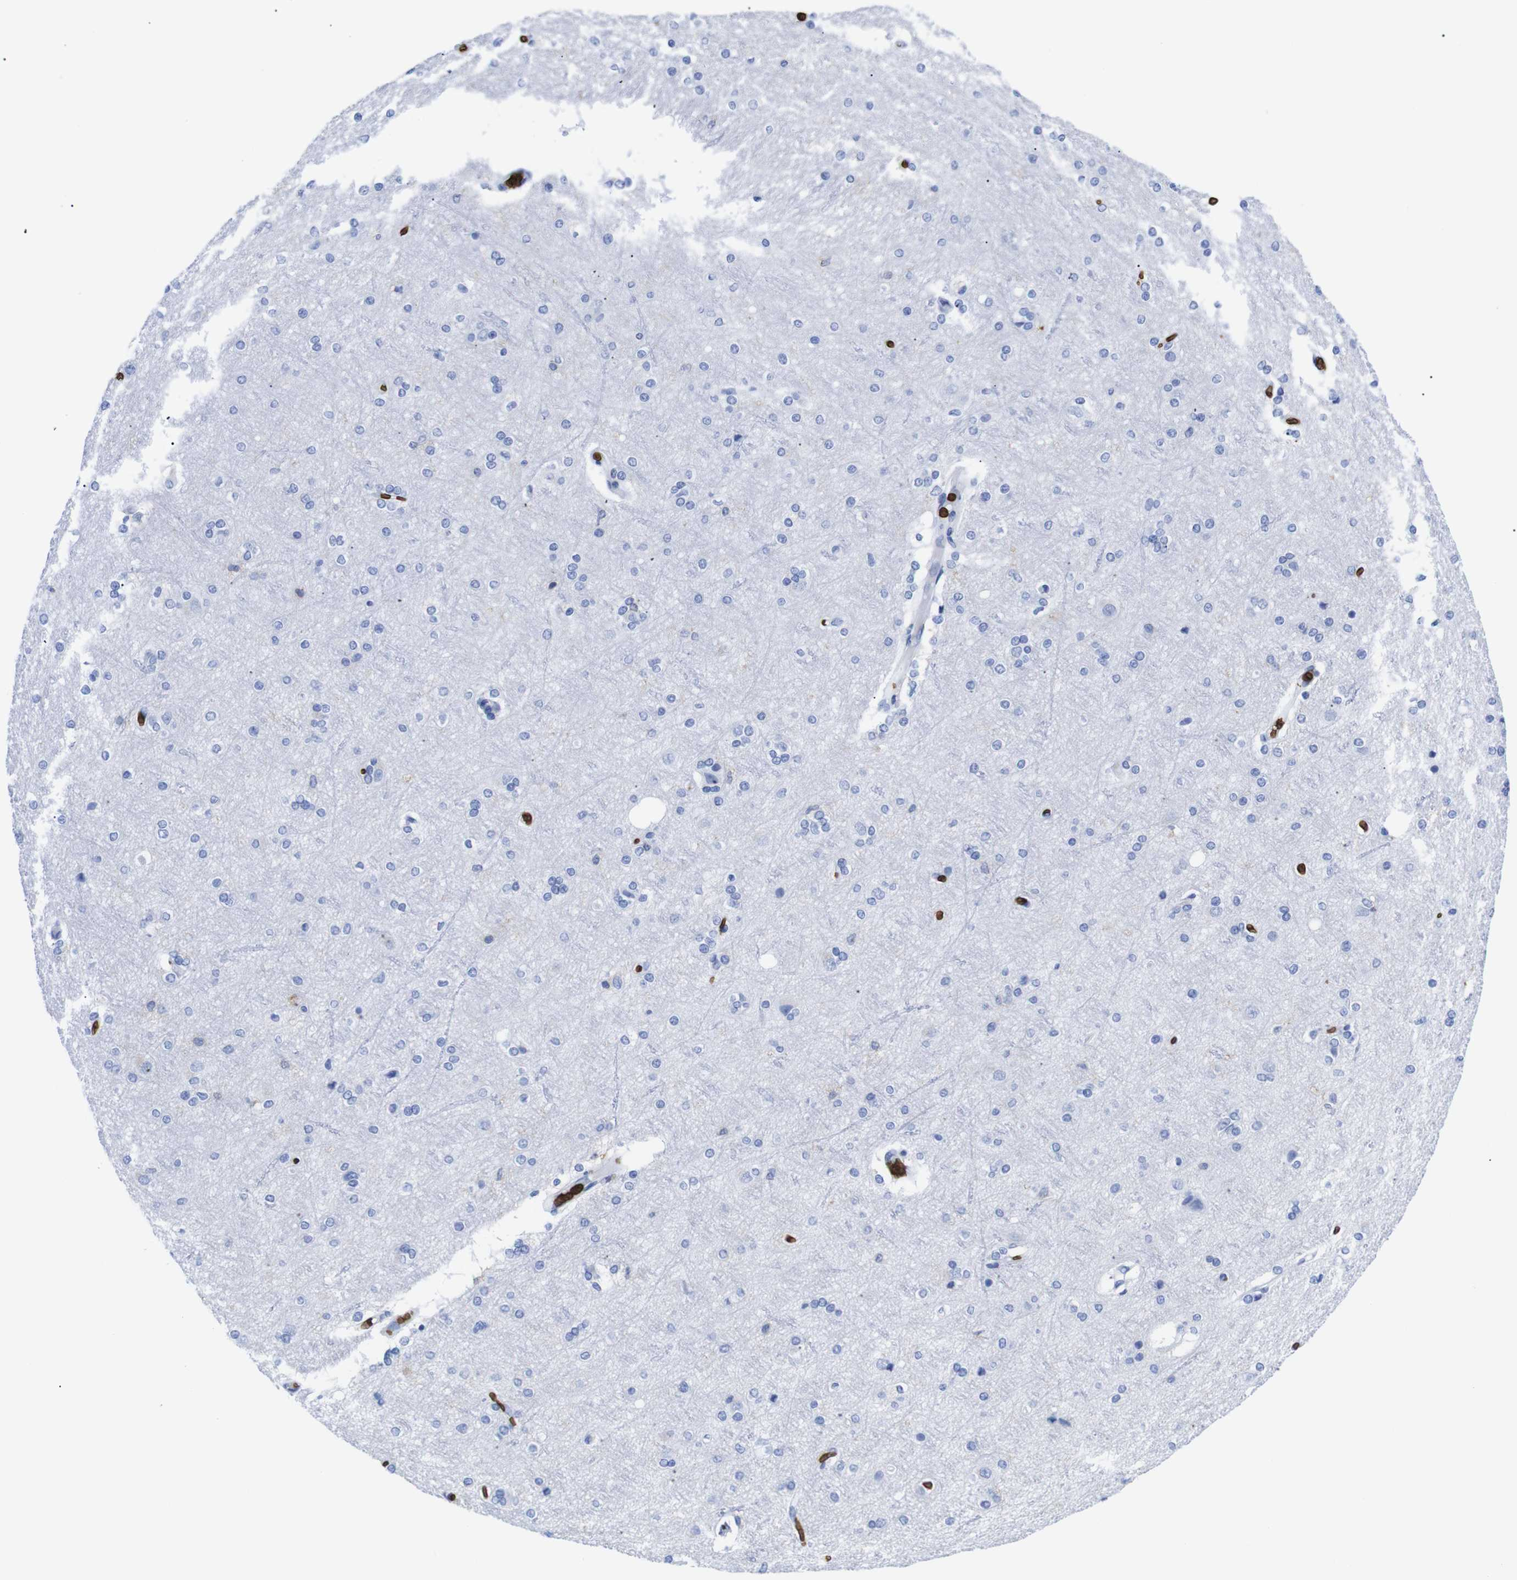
{"staining": {"intensity": "negative", "quantity": "none", "location": "none"}, "tissue": "cerebral cortex", "cell_type": "Endothelial cells", "image_type": "normal", "snomed": [{"axis": "morphology", "description": "Normal tissue, NOS"}, {"axis": "topography", "description": "Cerebral cortex"}], "caption": "Immunohistochemistry image of unremarkable cerebral cortex: human cerebral cortex stained with DAB demonstrates no significant protein staining in endothelial cells.", "gene": "S1PR2", "patient": {"sex": "female", "age": 54}}